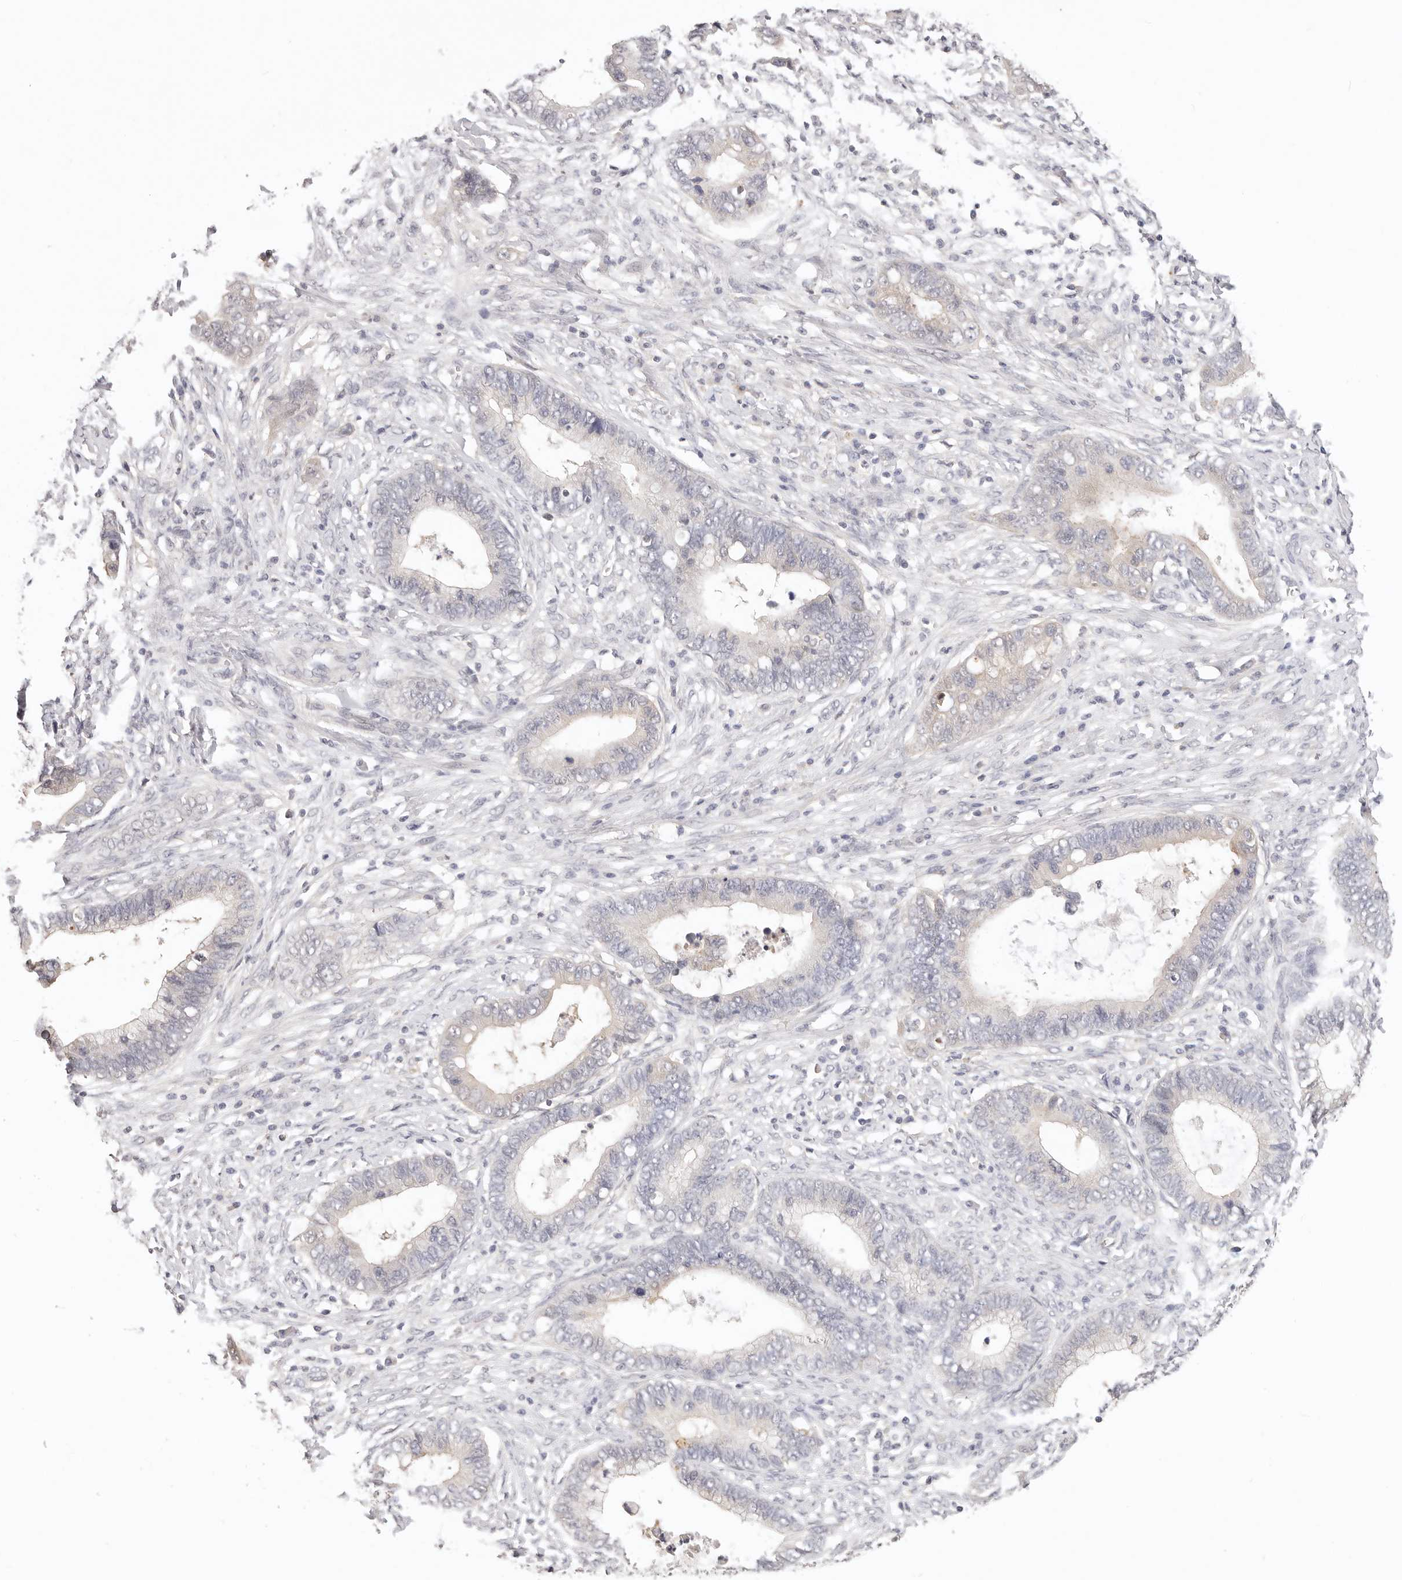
{"staining": {"intensity": "negative", "quantity": "none", "location": "none"}, "tissue": "cervical cancer", "cell_type": "Tumor cells", "image_type": "cancer", "snomed": [{"axis": "morphology", "description": "Adenocarcinoma, NOS"}, {"axis": "topography", "description": "Cervix"}], "caption": "Human adenocarcinoma (cervical) stained for a protein using immunohistochemistry shows no expression in tumor cells.", "gene": "GGPS1", "patient": {"sex": "female", "age": 44}}